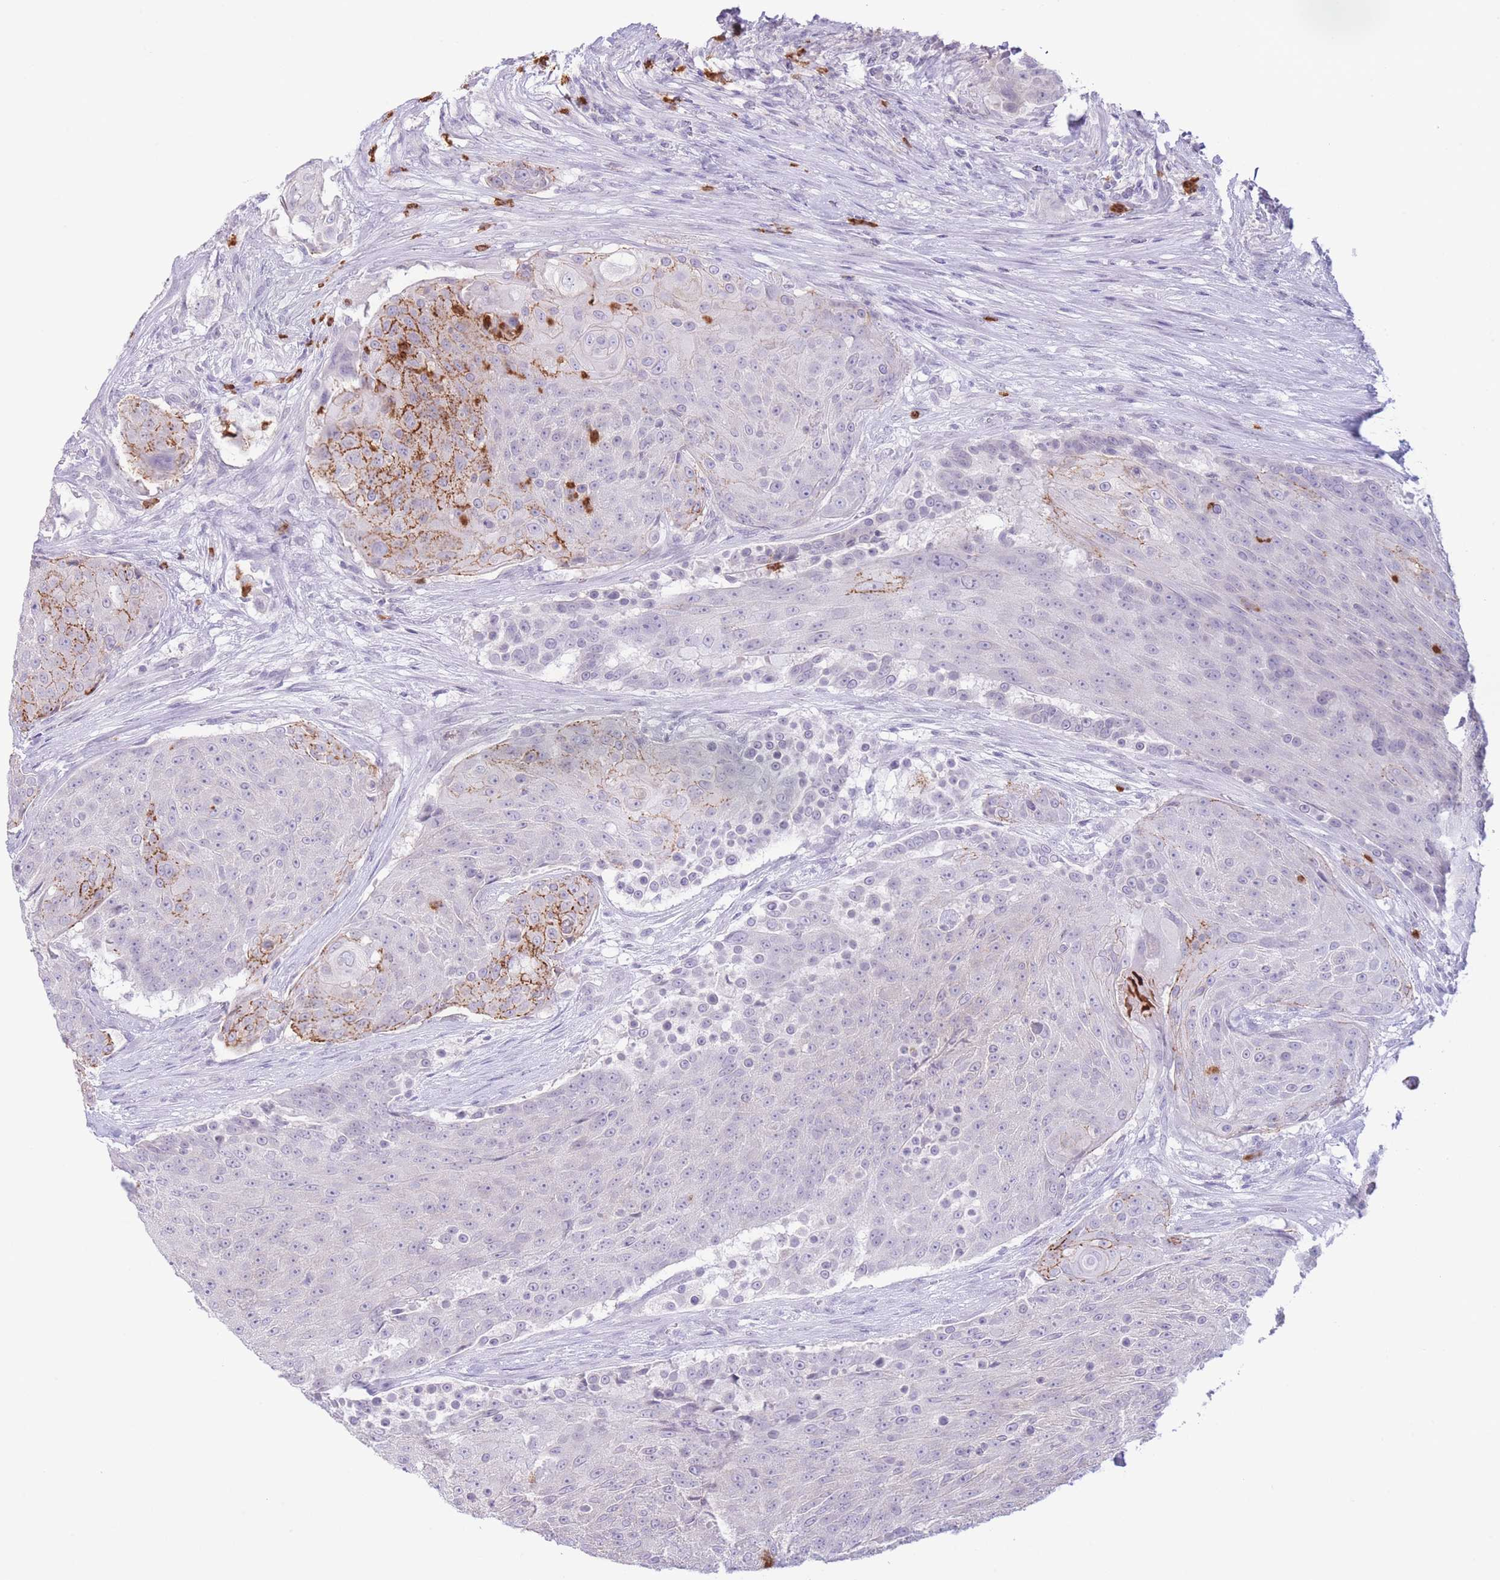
{"staining": {"intensity": "strong", "quantity": "<25%", "location": "cytoplasmic/membranous"}, "tissue": "urothelial cancer", "cell_type": "Tumor cells", "image_type": "cancer", "snomed": [{"axis": "morphology", "description": "Urothelial carcinoma, High grade"}, {"axis": "topography", "description": "Urinary bladder"}], "caption": "IHC (DAB) staining of human high-grade urothelial carcinoma displays strong cytoplasmic/membranous protein staining in about <25% of tumor cells.", "gene": "LCLAT1", "patient": {"sex": "female", "age": 63}}